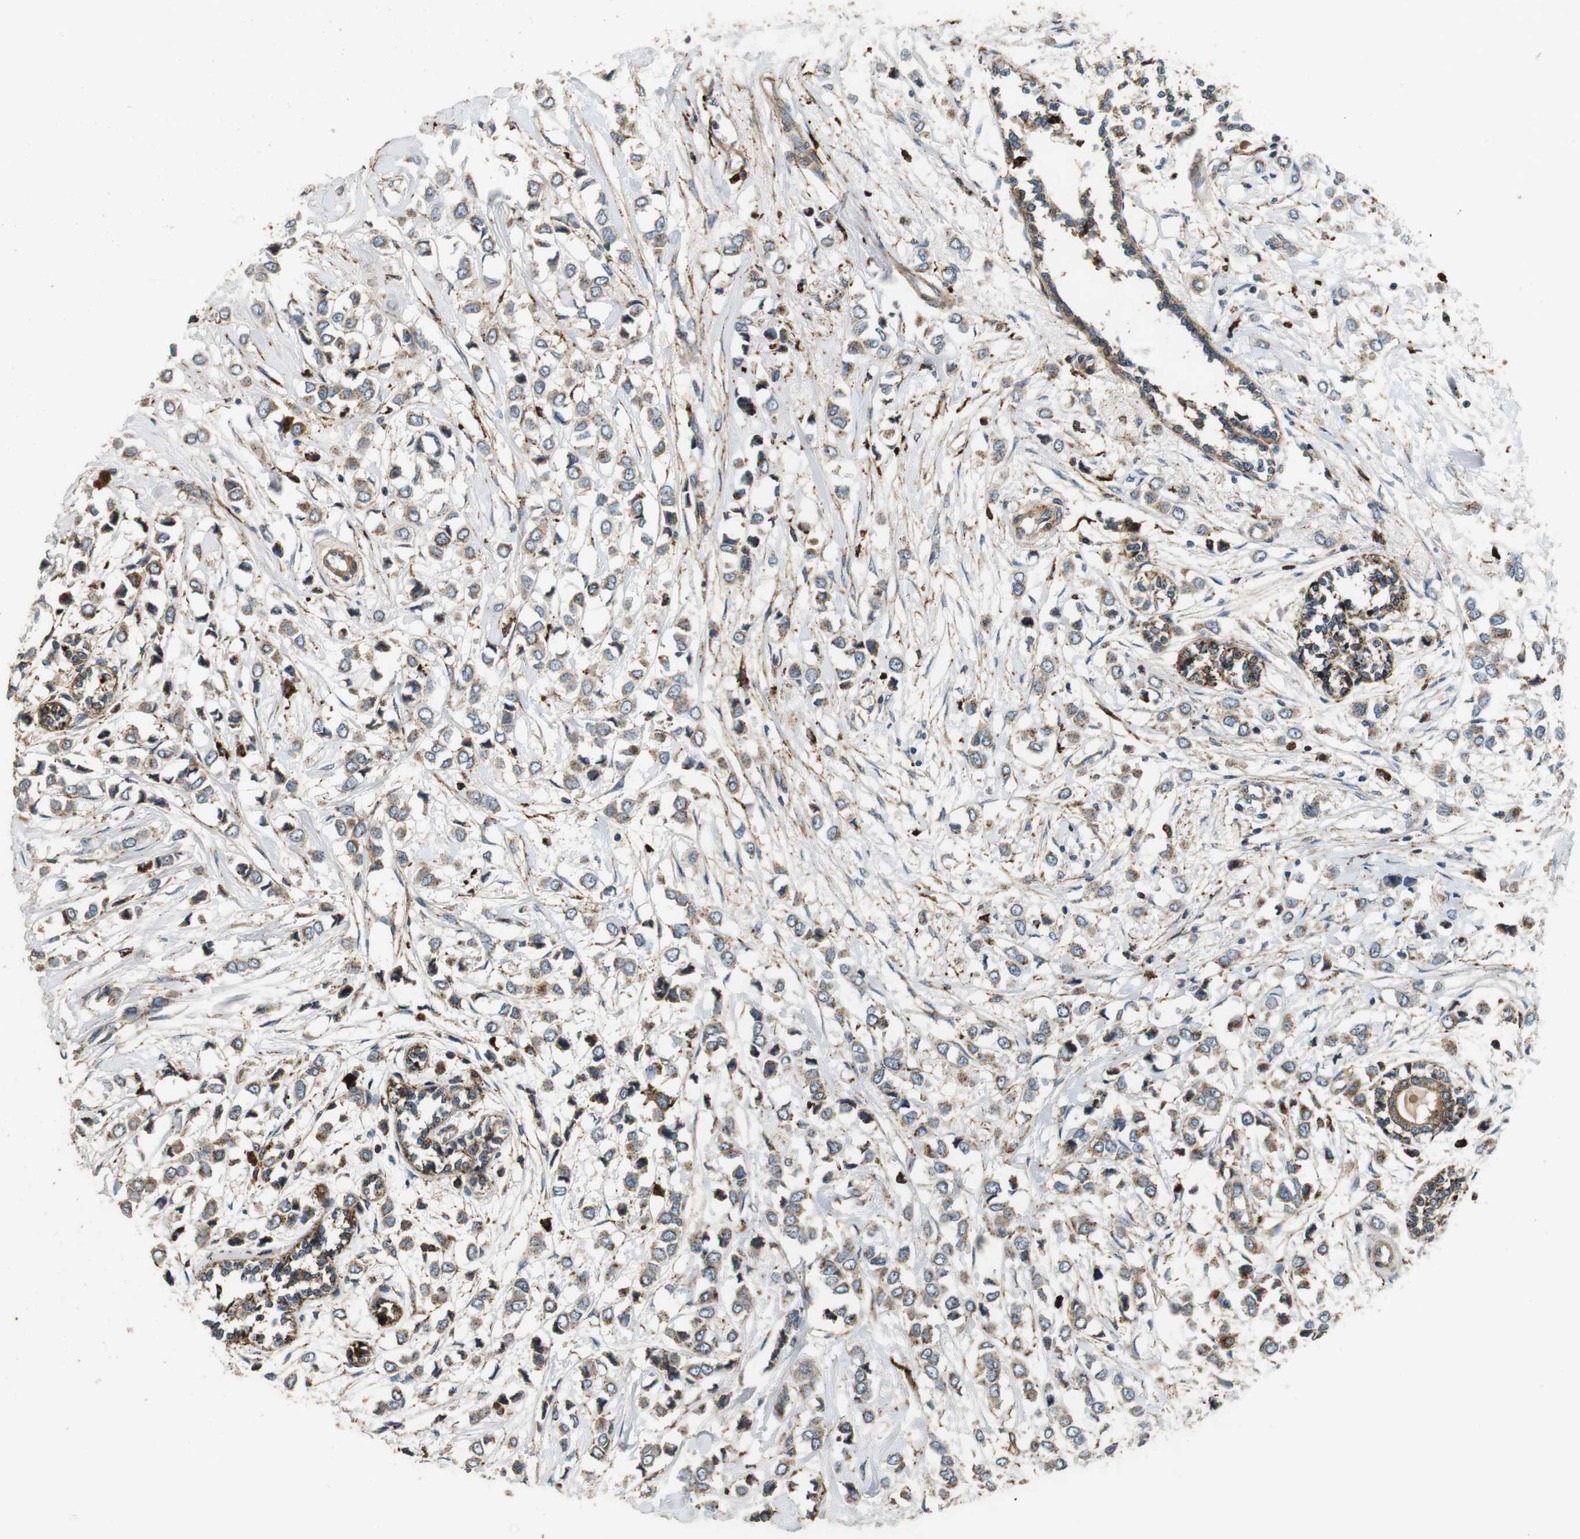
{"staining": {"intensity": "moderate", "quantity": ">75%", "location": "cytoplasmic/membranous"}, "tissue": "breast cancer", "cell_type": "Tumor cells", "image_type": "cancer", "snomed": [{"axis": "morphology", "description": "Lobular carcinoma"}, {"axis": "topography", "description": "Breast"}], "caption": "Protein staining of breast cancer tissue displays moderate cytoplasmic/membranous staining in about >75% of tumor cells. (DAB = brown stain, brightfield microscopy at high magnification).", "gene": "TXNRD1", "patient": {"sex": "female", "age": 51}}